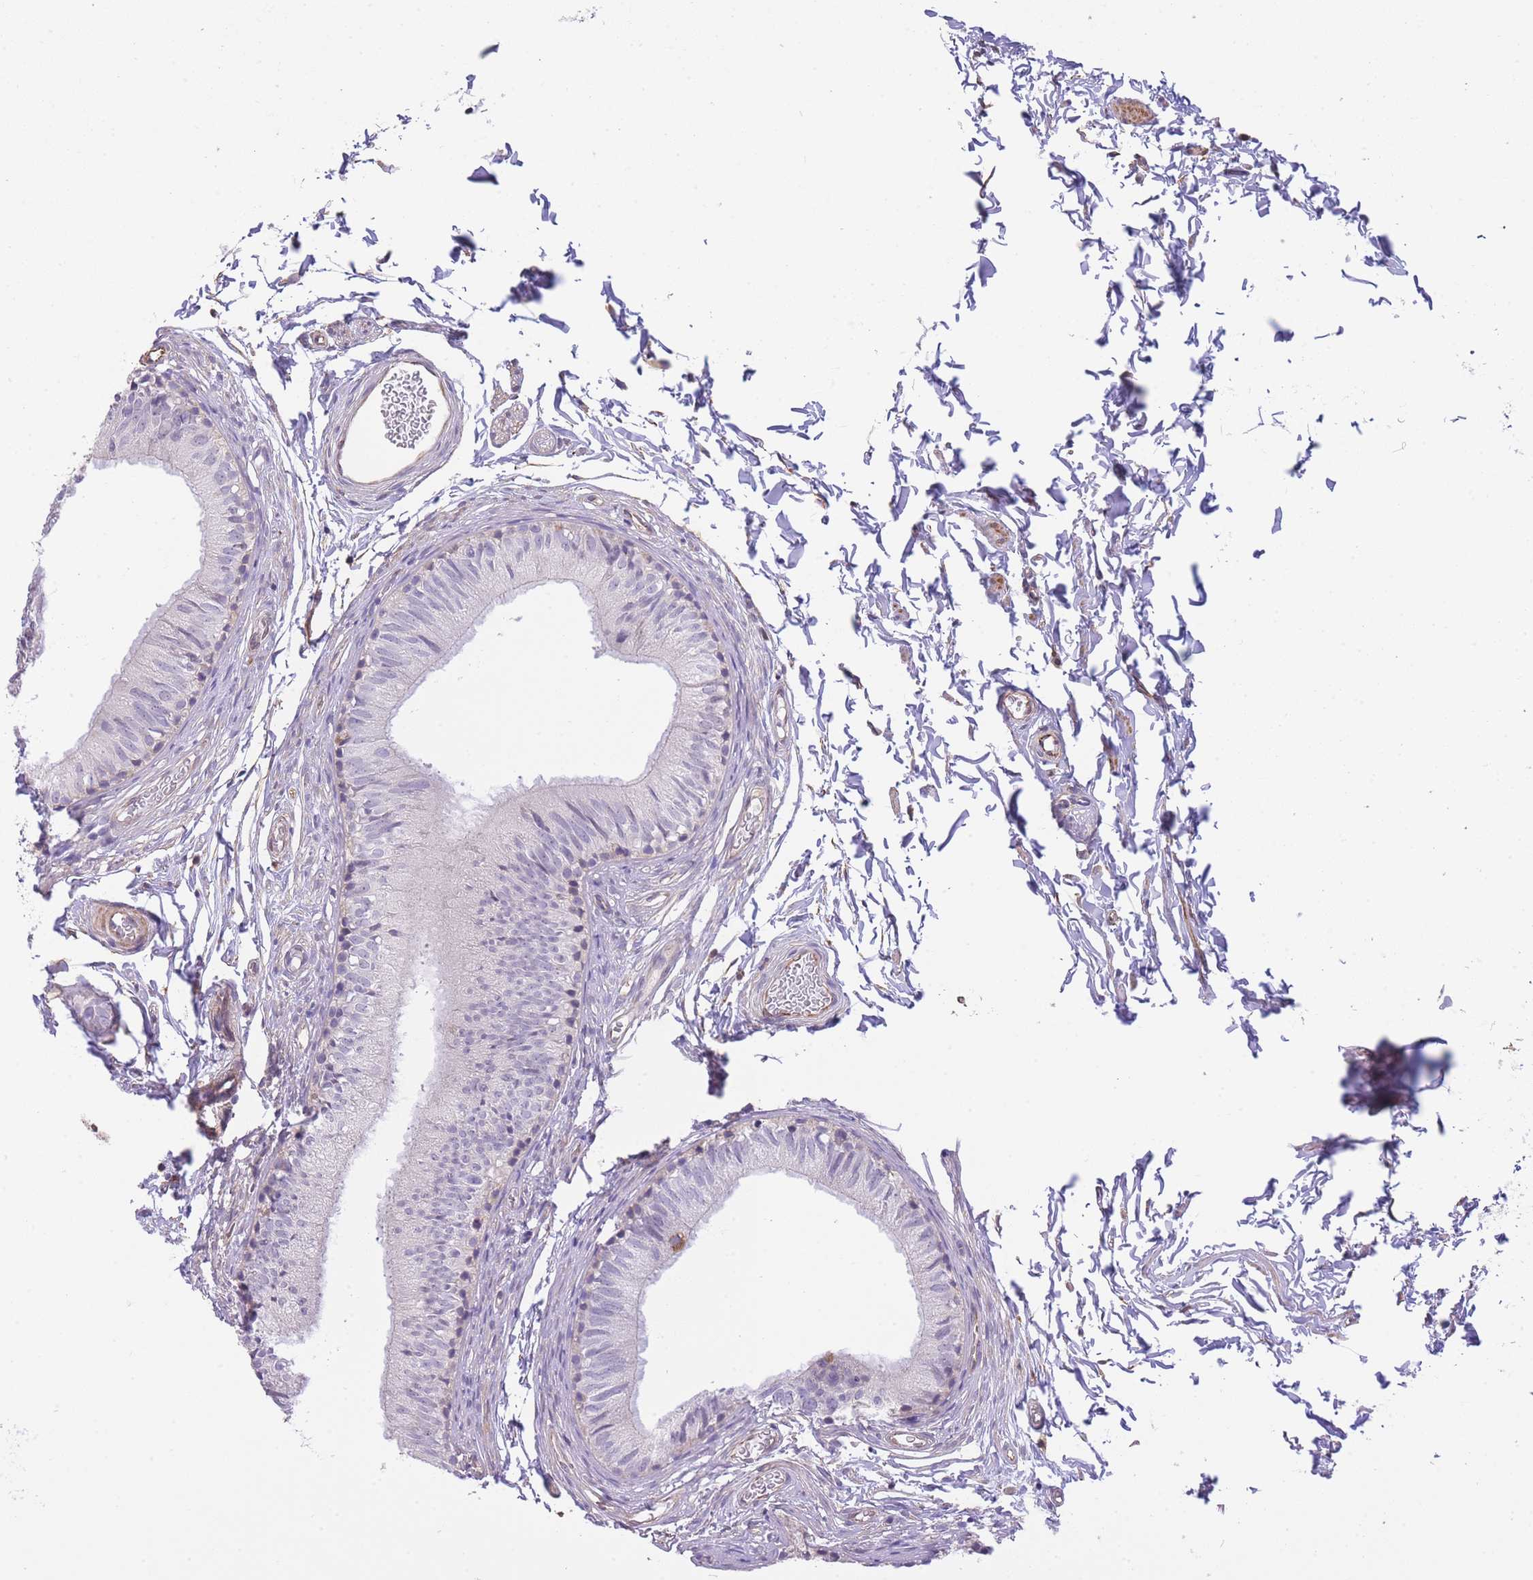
{"staining": {"intensity": "negative", "quantity": "none", "location": "none"}, "tissue": "epididymis", "cell_type": "Glandular cells", "image_type": "normal", "snomed": [{"axis": "morphology", "description": "Normal tissue, NOS"}, {"axis": "topography", "description": "Epididymis"}], "caption": "A histopathology image of epididymis stained for a protein displays no brown staining in glandular cells. (Brightfield microscopy of DAB (3,3'-diaminobenzidine) immunohistochemistry (IHC) at high magnification).", "gene": "CTBP1", "patient": {"sex": "male", "age": 37}}